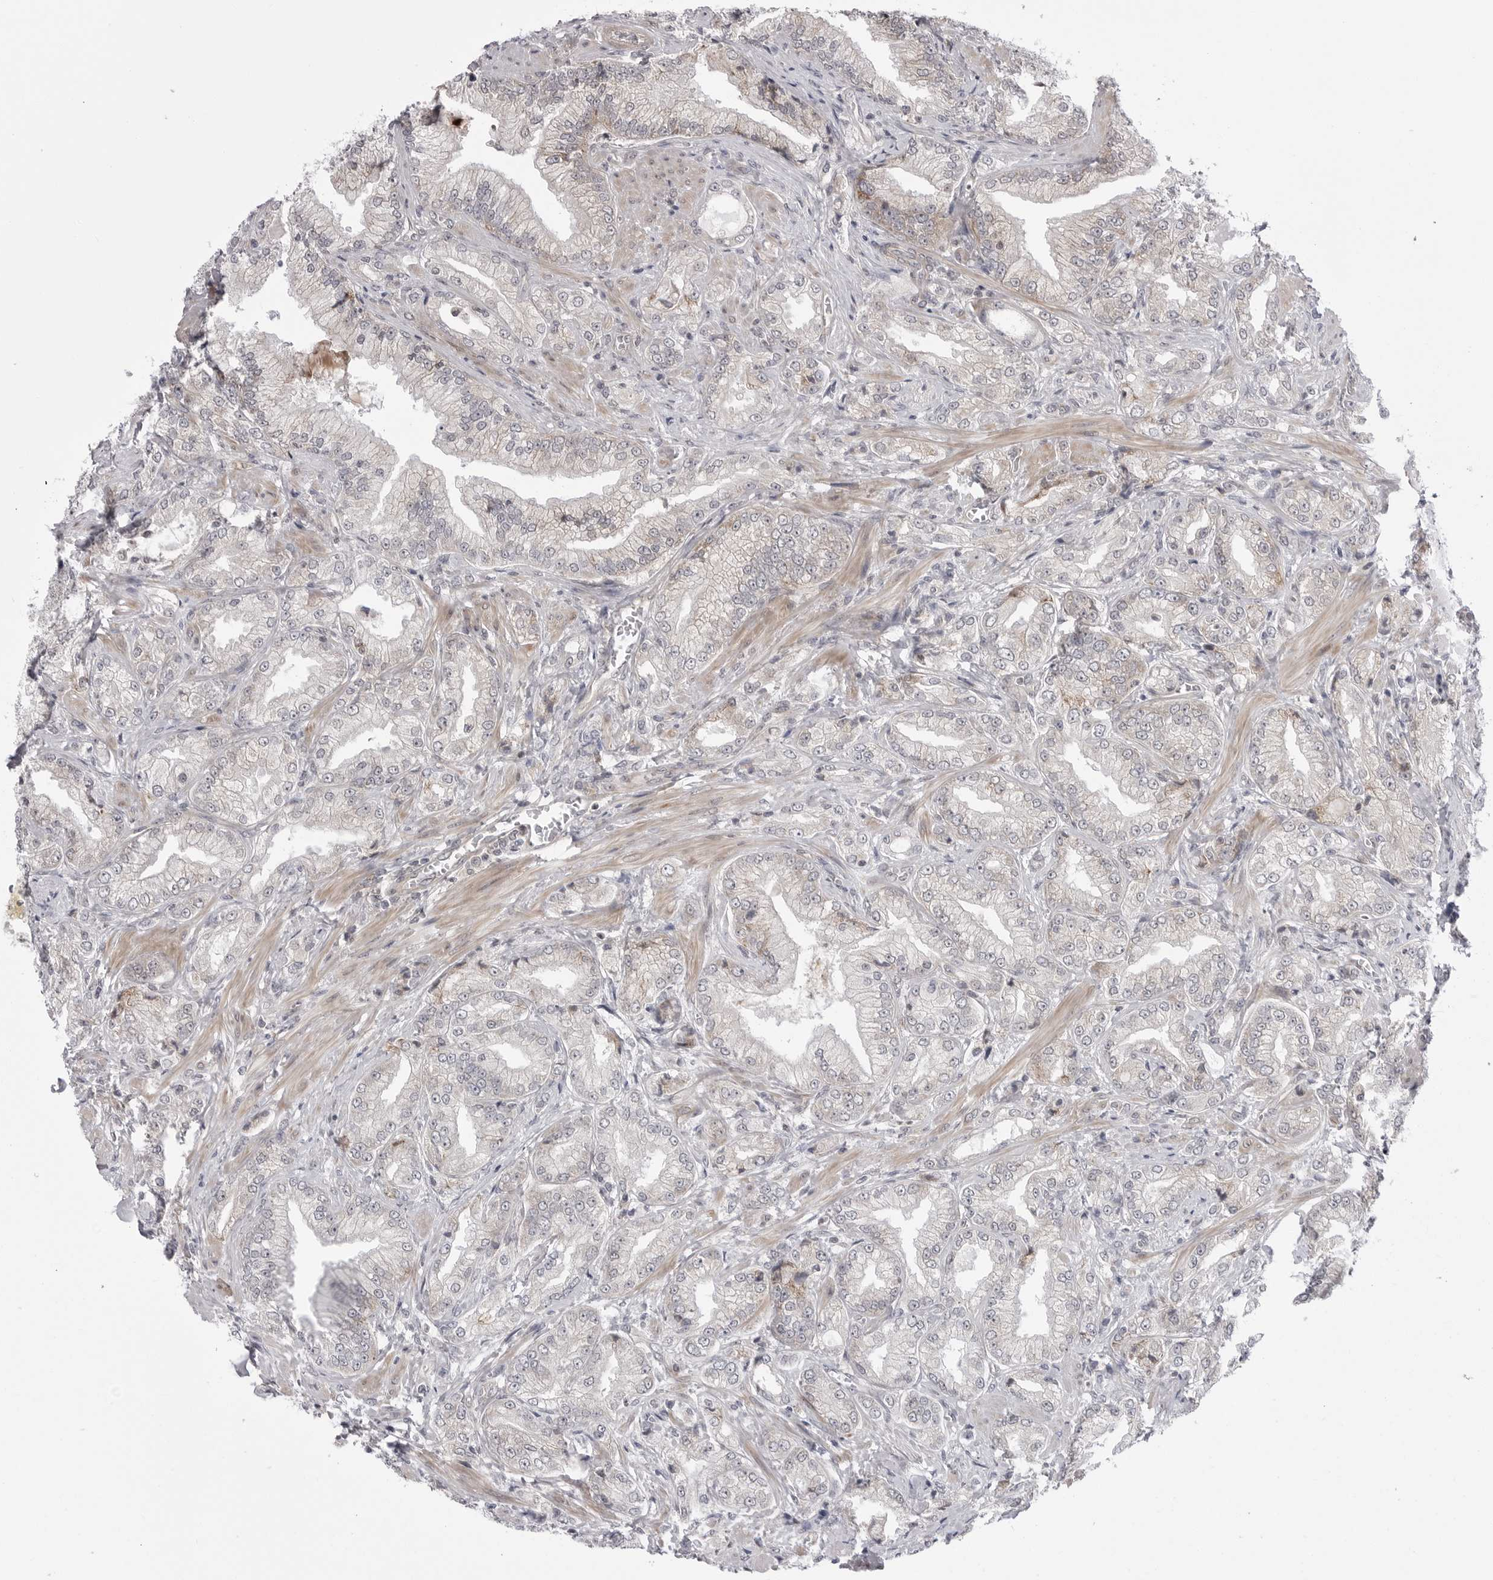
{"staining": {"intensity": "negative", "quantity": "none", "location": "none"}, "tissue": "prostate cancer", "cell_type": "Tumor cells", "image_type": "cancer", "snomed": [{"axis": "morphology", "description": "Adenocarcinoma, Low grade"}, {"axis": "topography", "description": "Prostate"}], "caption": "This photomicrograph is of prostate cancer (low-grade adenocarcinoma) stained with immunohistochemistry (IHC) to label a protein in brown with the nuclei are counter-stained blue. There is no expression in tumor cells.", "gene": "CCDC18", "patient": {"sex": "male", "age": 62}}